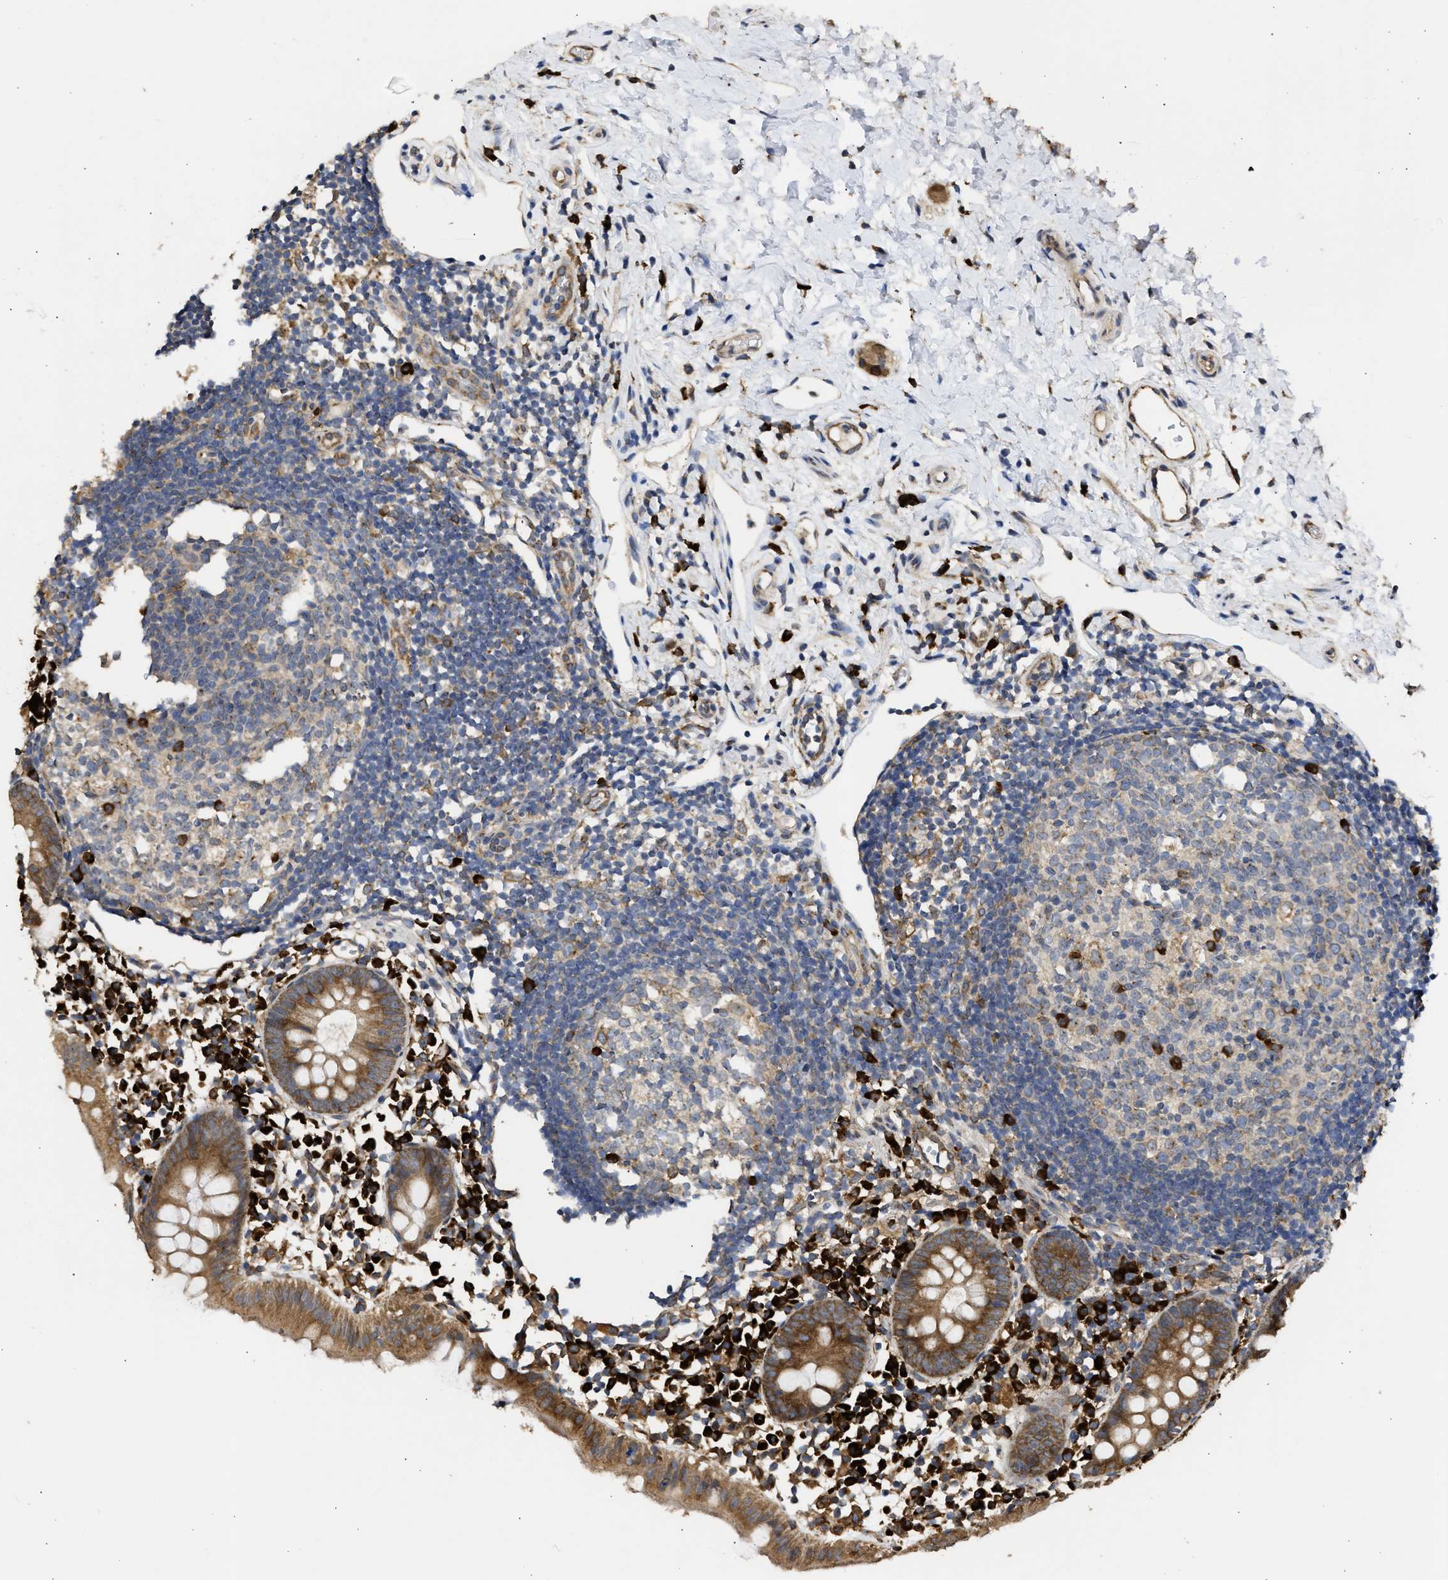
{"staining": {"intensity": "moderate", "quantity": ">75%", "location": "cytoplasmic/membranous"}, "tissue": "appendix", "cell_type": "Glandular cells", "image_type": "normal", "snomed": [{"axis": "morphology", "description": "Normal tissue, NOS"}, {"axis": "topography", "description": "Appendix"}], "caption": "Appendix was stained to show a protein in brown. There is medium levels of moderate cytoplasmic/membranous staining in approximately >75% of glandular cells.", "gene": "DNAJC1", "patient": {"sex": "female", "age": 20}}